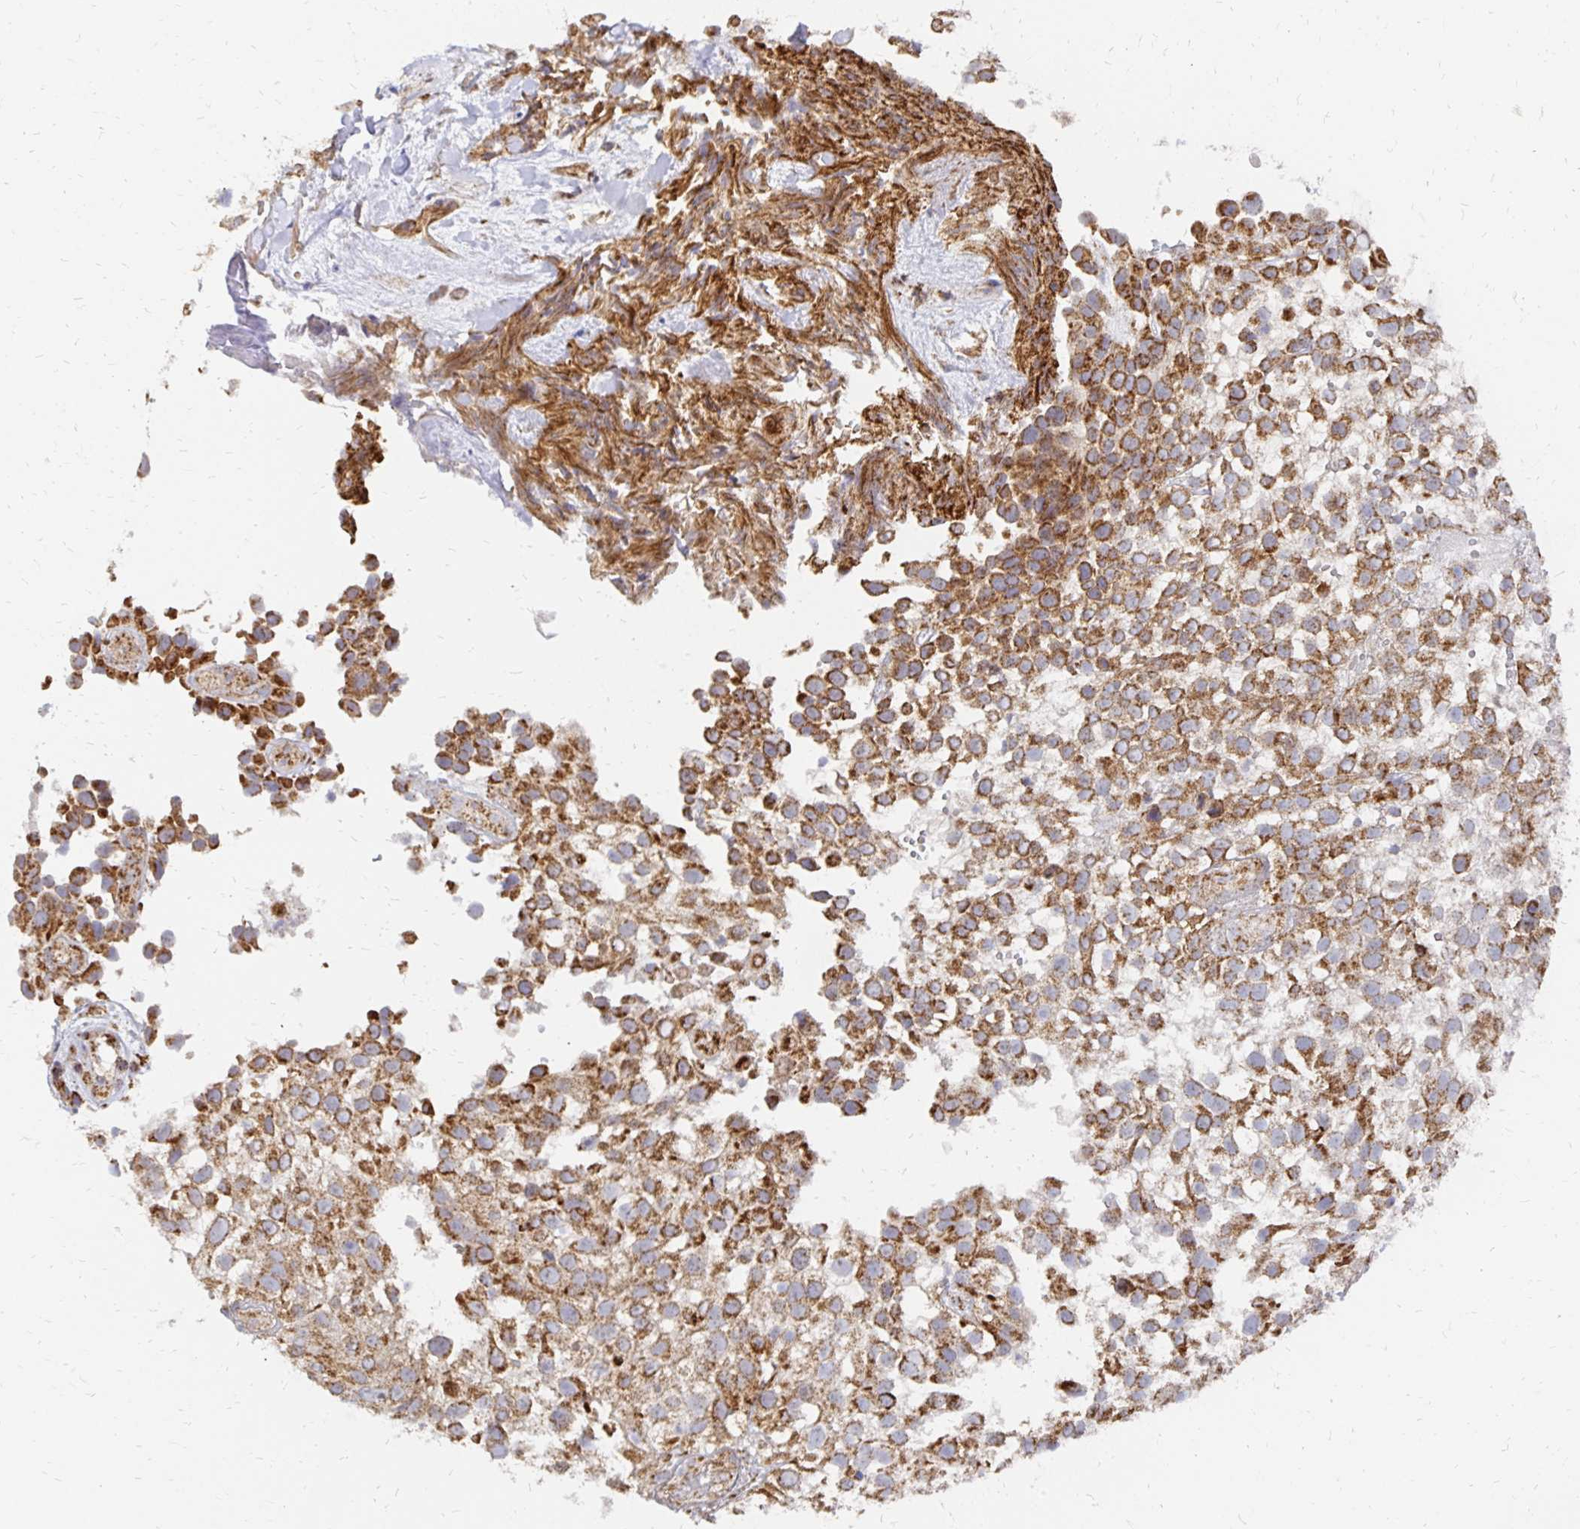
{"staining": {"intensity": "moderate", "quantity": ">75%", "location": "cytoplasmic/membranous"}, "tissue": "urothelial cancer", "cell_type": "Tumor cells", "image_type": "cancer", "snomed": [{"axis": "morphology", "description": "Urothelial carcinoma, High grade"}, {"axis": "topography", "description": "Urinary bladder"}], "caption": "IHC of urothelial cancer shows medium levels of moderate cytoplasmic/membranous positivity in approximately >75% of tumor cells.", "gene": "STOML2", "patient": {"sex": "male", "age": 56}}